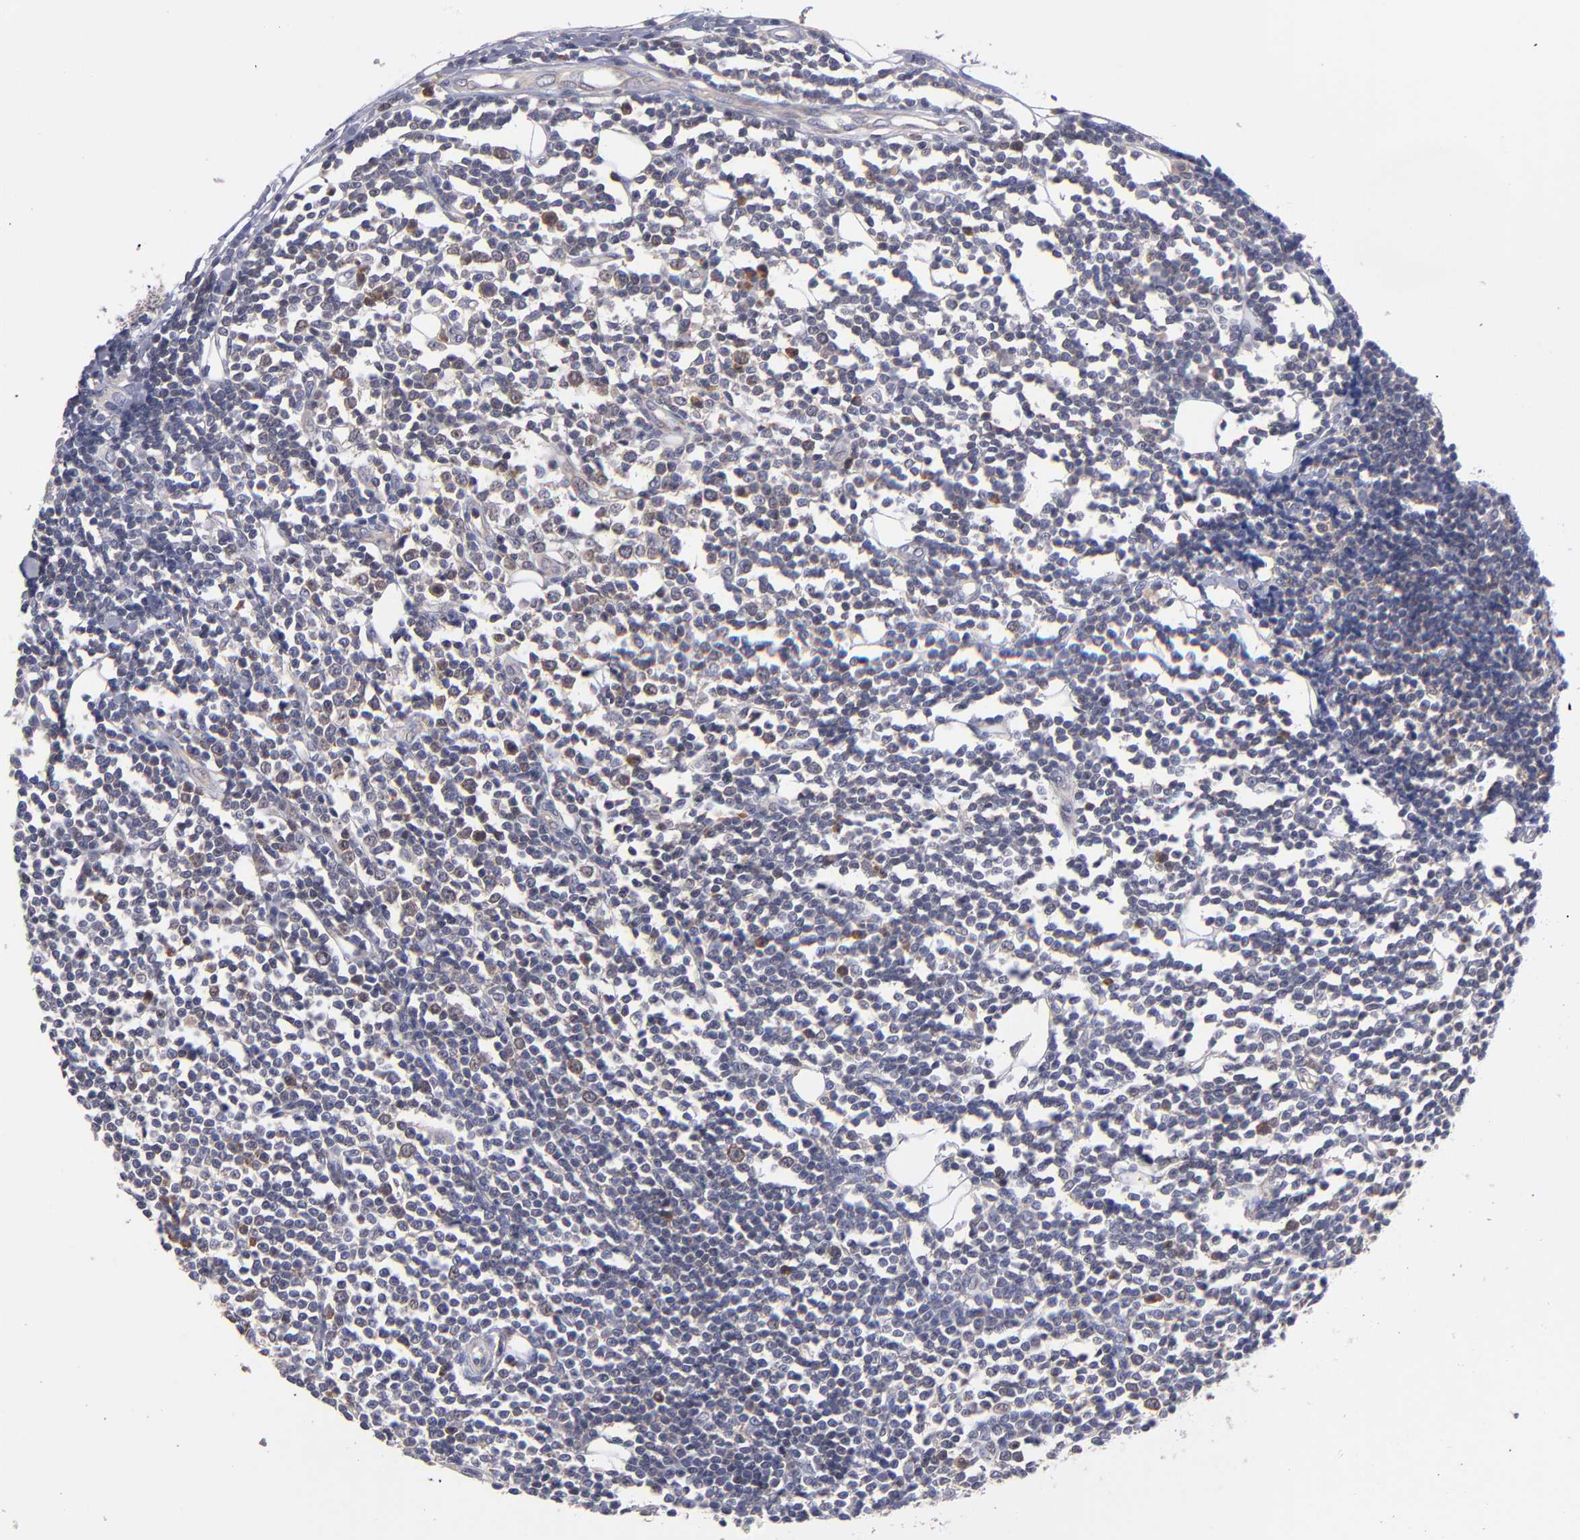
{"staining": {"intensity": "weak", "quantity": "25%-75%", "location": "cytoplasmic/membranous"}, "tissue": "lymphoma", "cell_type": "Tumor cells", "image_type": "cancer", "snomed": [{"axis": "morphology", "description": "Malignant lymphoma, non-Hodgkin's type, Low grade"}, {"axis": "topography", "description": "Soft tissue"}], "caption": "Human lymphoma stained with a brown dye shows weak cytoplasmic/membranous positive positivity in approximately 25%-75% of tumor cells.", "gene": "EIF3L", "patient": {"sex": "male", "age": 92}}